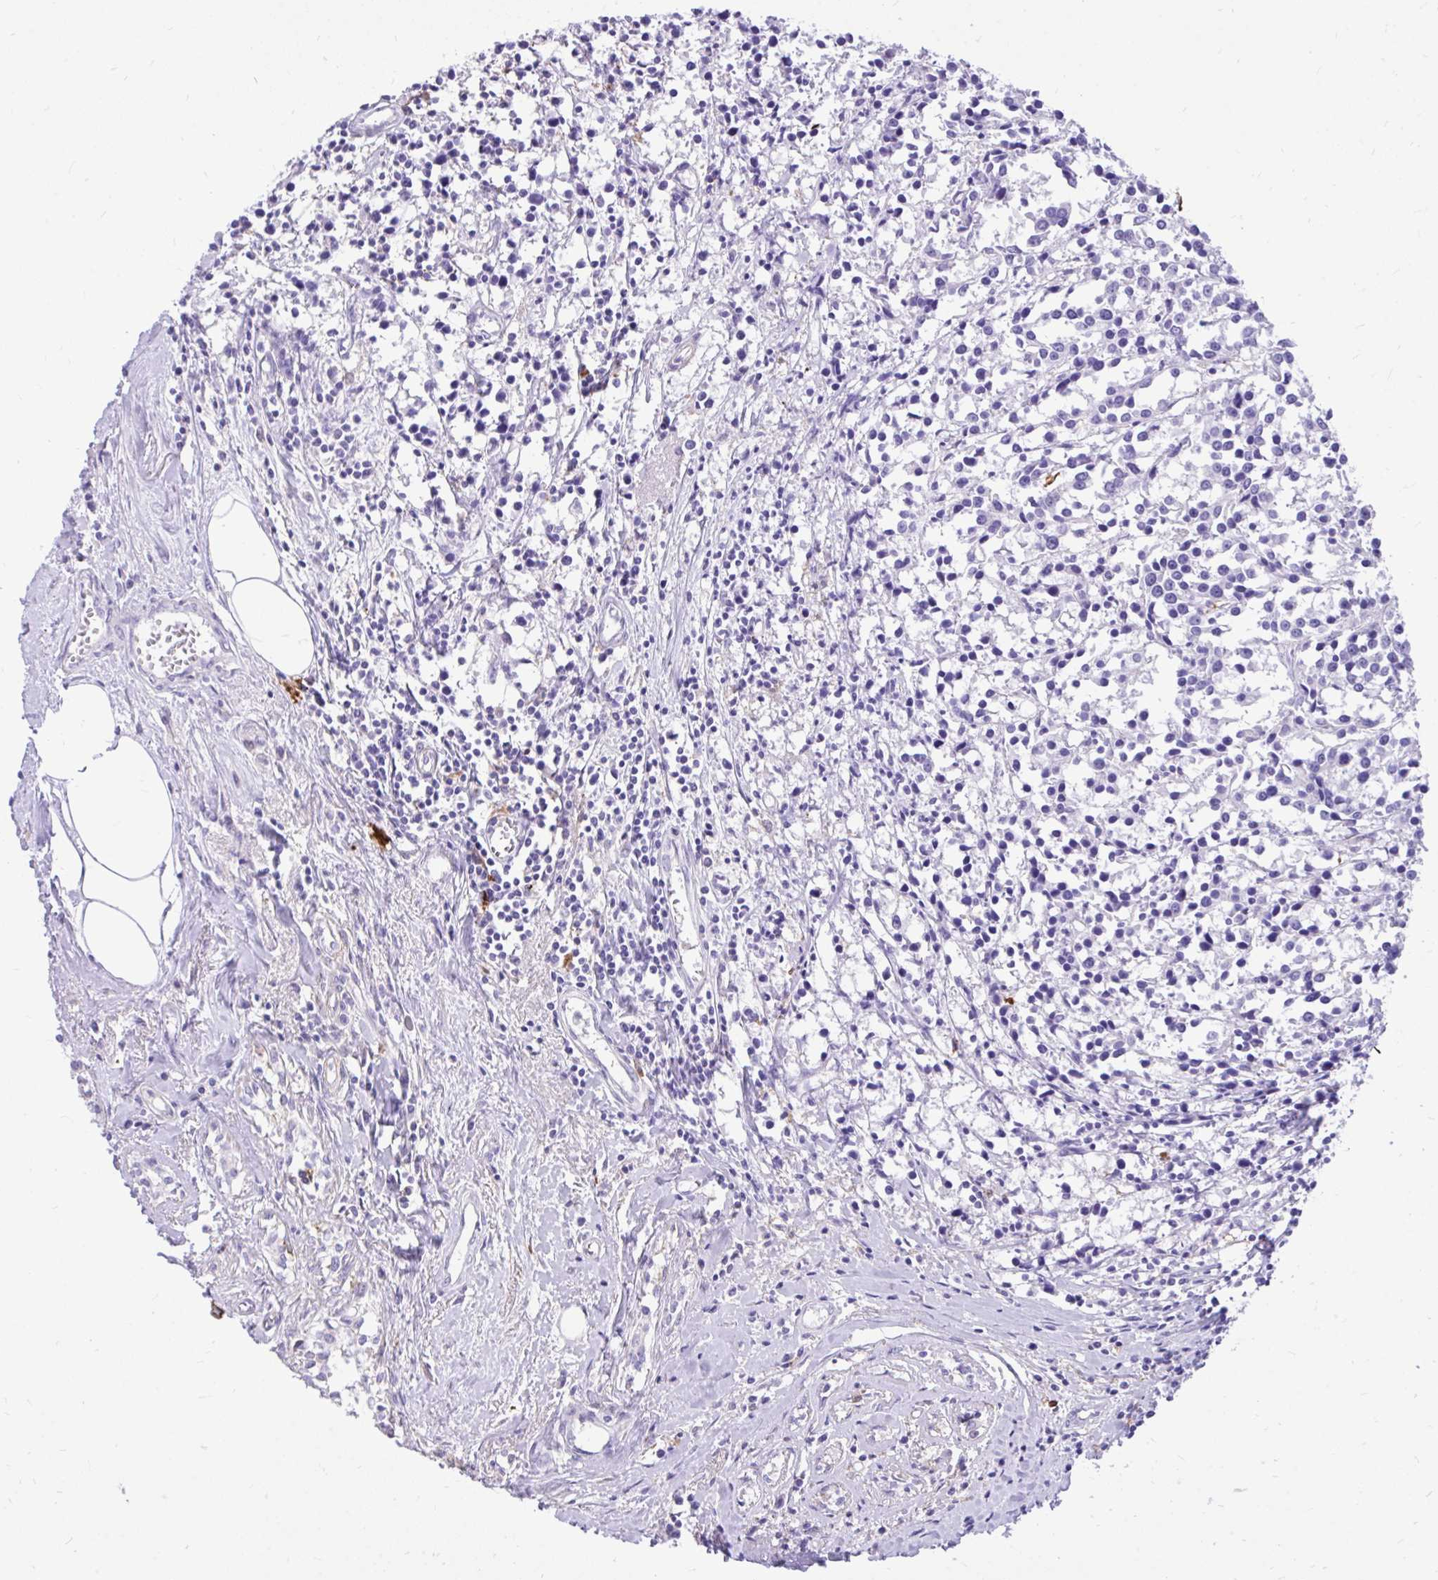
{"staining": {"intensity": "negative", "quantity": "none", "location": "none"}, "tissue": "breast cancer", "cell_type": "Tumor cells", "image_type": "cancer", "snomed": [{"axis": "morphology", "description": "Duct carcinoma"}, {"axis": "topography", "description": "Breast"}], "caption": "Immunohistochemical staining of human intraductal carcinoma (breast) displays no significant positivity in tumor cells. (IHC, brightfield microscopy, high magnification).", "gene": "TLR7", "patient": {"sex": "female", "age": 80}}